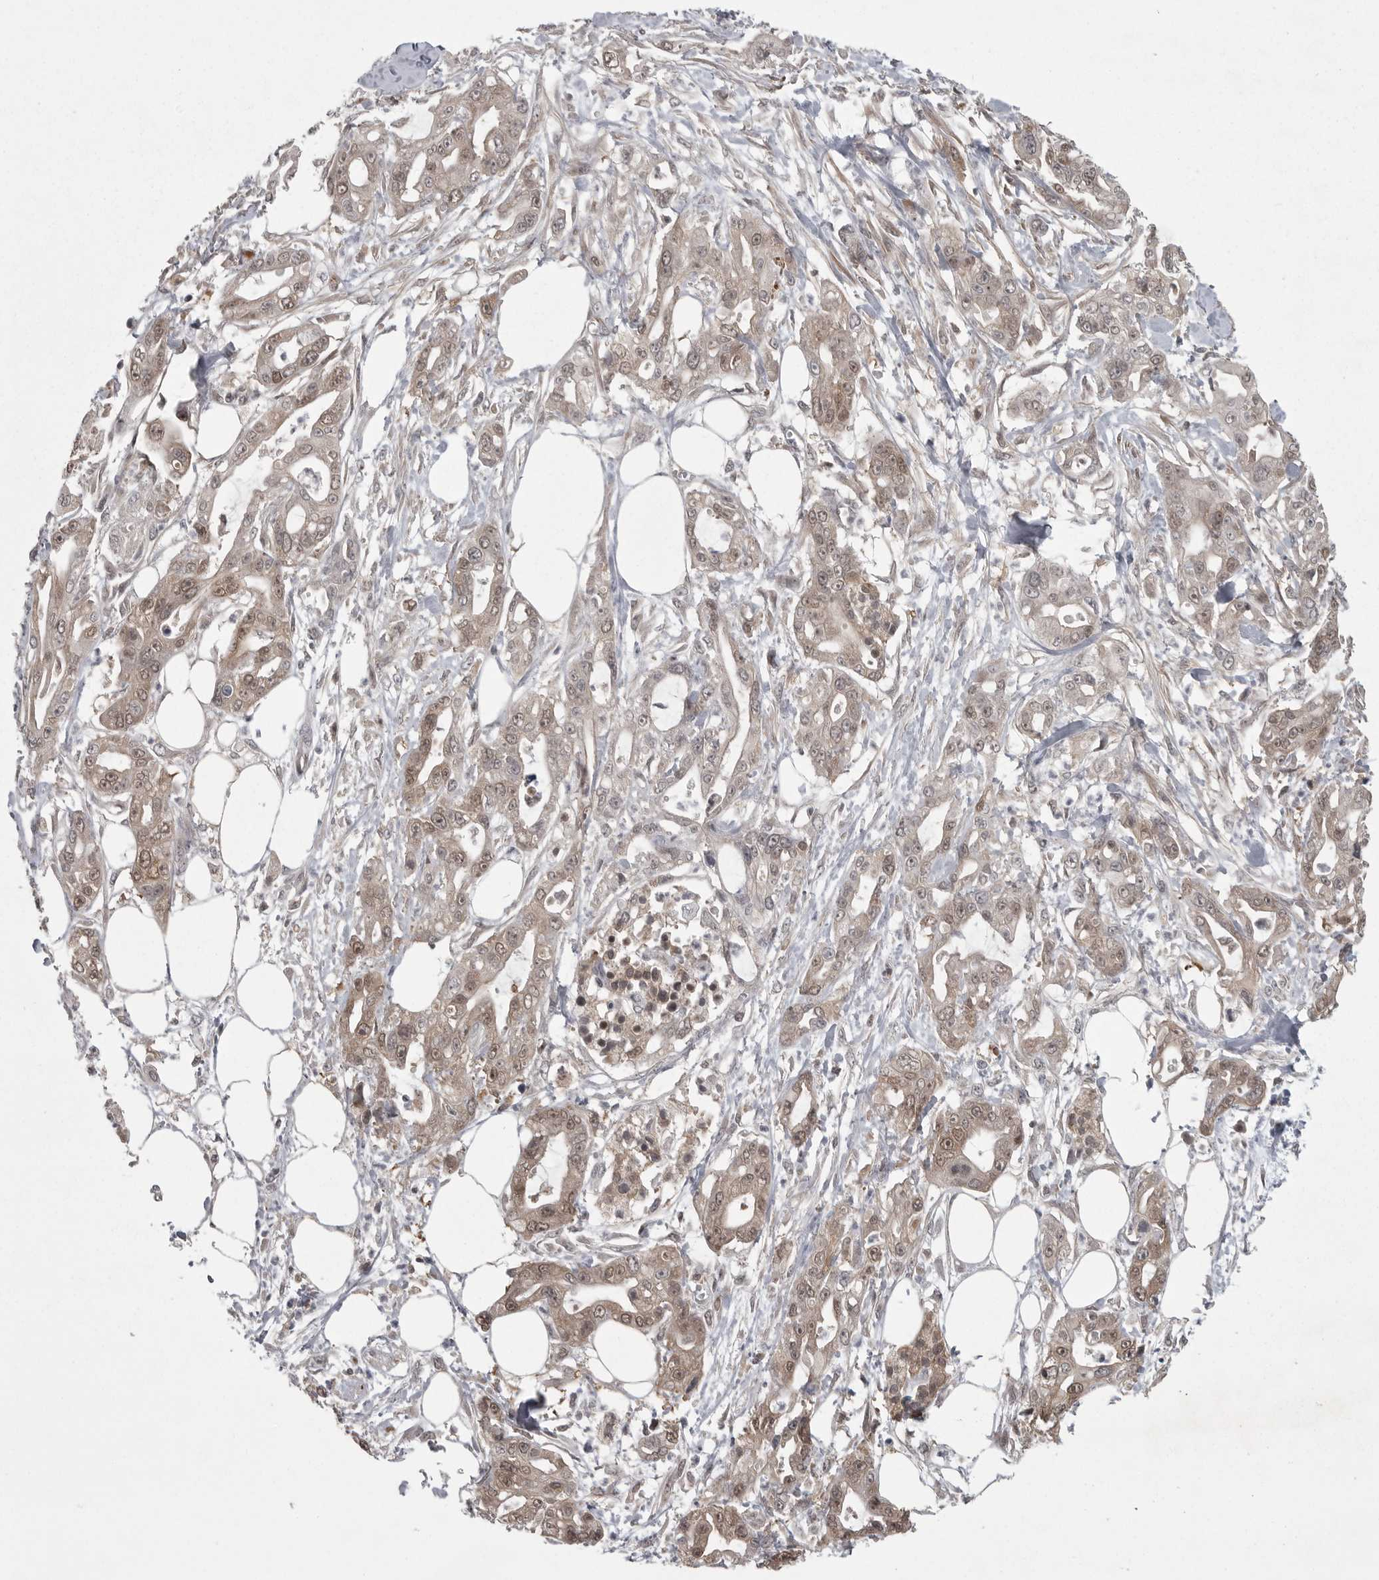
{"staining": {"intensity": "weak", "quantity": "25%-75%", "location": "cytoplasmic/membranous,nuclear"}, "tissue": "pancreatic cancer", "cell_type": "Tumor cells", "image_type": "cancer", "snomed": [{"axis": "morphology", "description": "Adenocarcinoma, NOS"}, {"axis": "topography", "description": "Pancreas"}], "caption": "The immunohistochemical stain shows weak cytoplasmic/membranous and nuclear expression in tumor cells of adenocarcinoma (pancreatic) tissue. The protein is shown in brown color, while the nuclei are stained blue.", "gene": "PPP1R9A", "patient": {"sex": "male", "age": 68}}